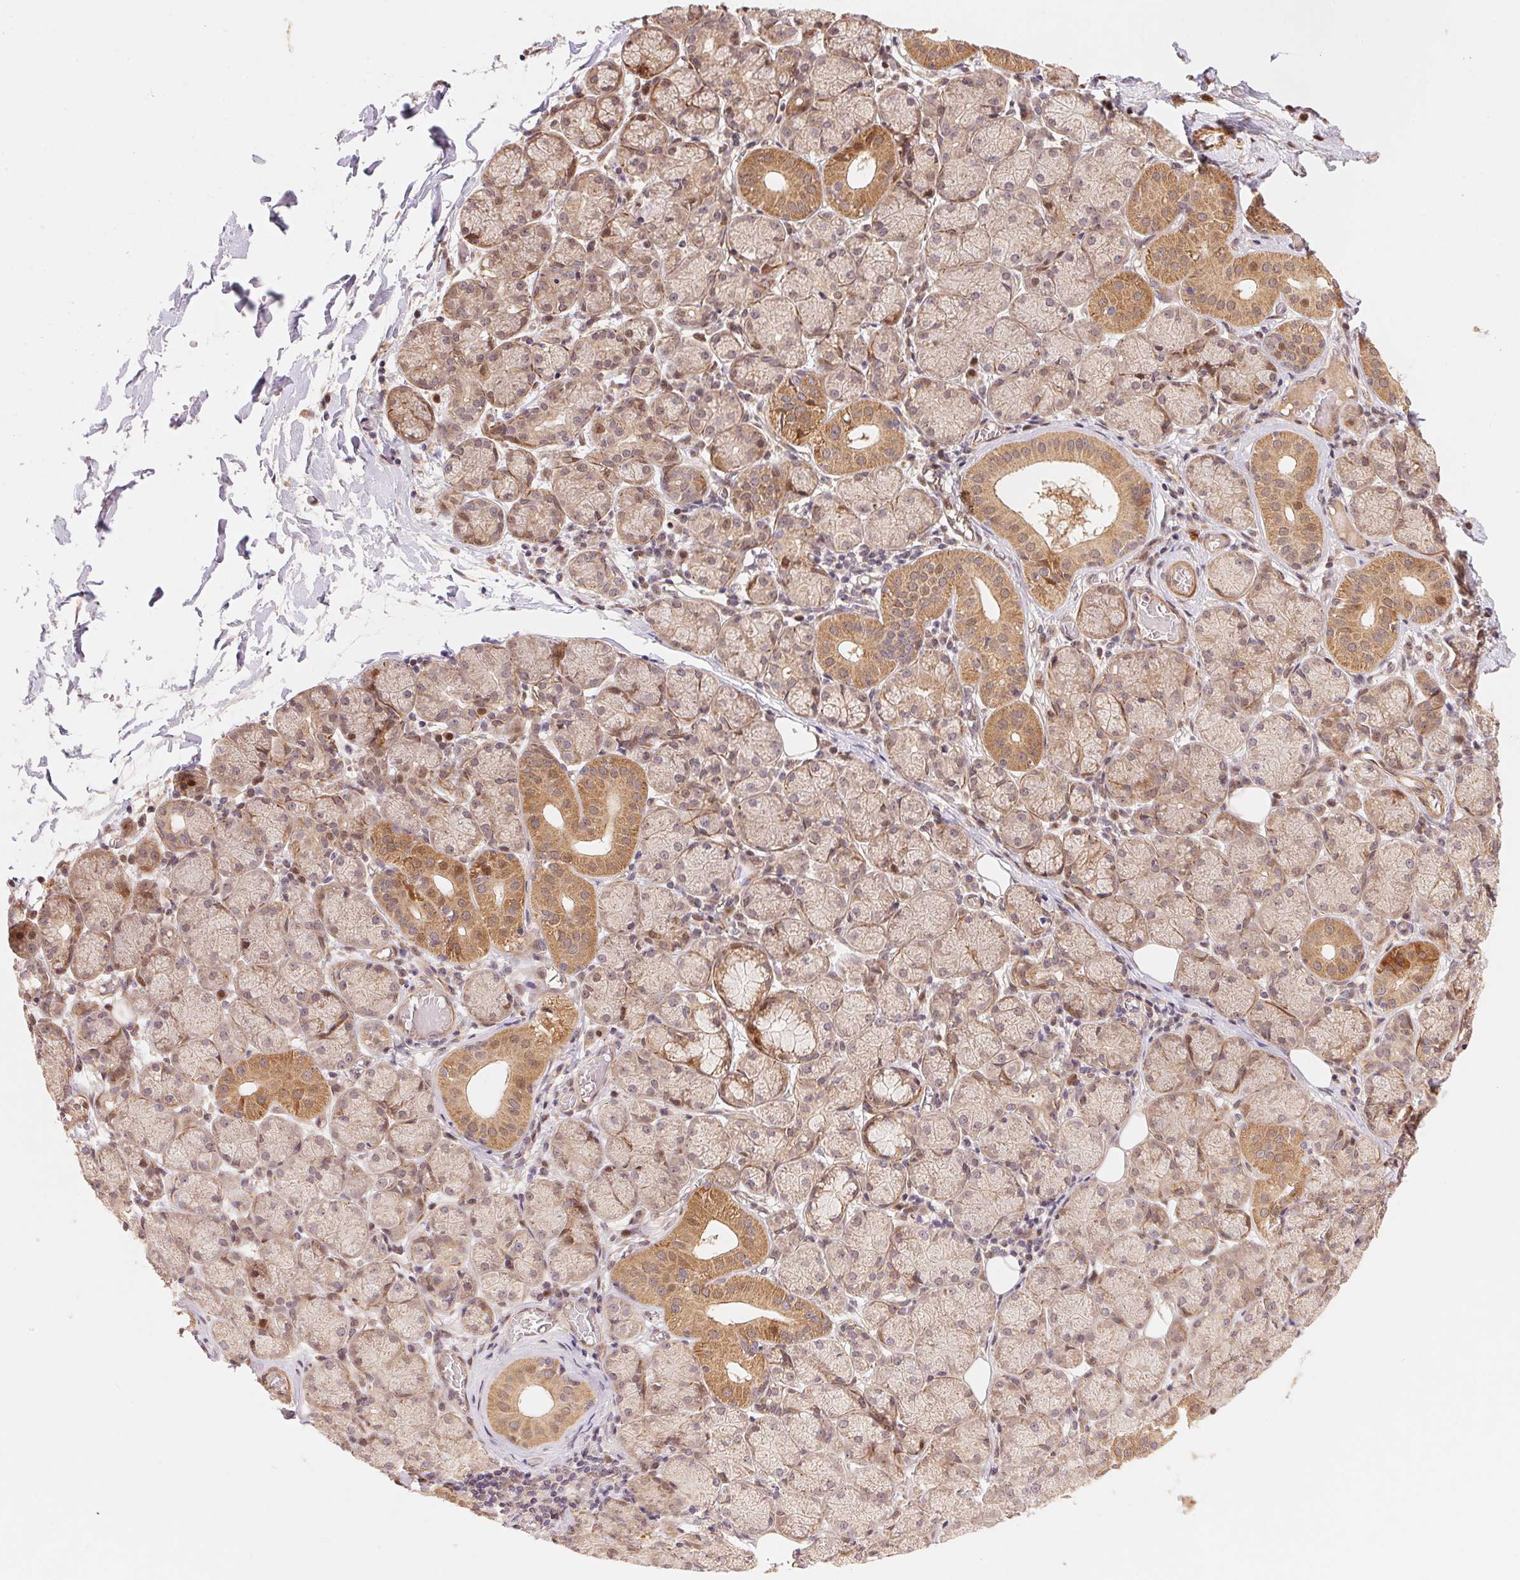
{"staining": {"intensity": "moderate", "quantity": ">75%", "location": "cytoplasmic/membranous,nuclear"}, "tissue": "salivary gland", "cell_type": "Glandular cells", "image_type": "normal", "snomed": [{"axis": "morphology", "description": "Normal tissue, NOS"}, {"axis": "topography", "description": "Salivary gland"}, {"axis": "topography", "description": "Peripheral nerve tissue"}], "caption": "Glandular cells show medium levels of moderate cytoplasmic/membranous,nuclear expression in about >75% of cells in benign salivary gland.", "gene": "TNIP2", "patient": {"sex": "female", "age": 24}}